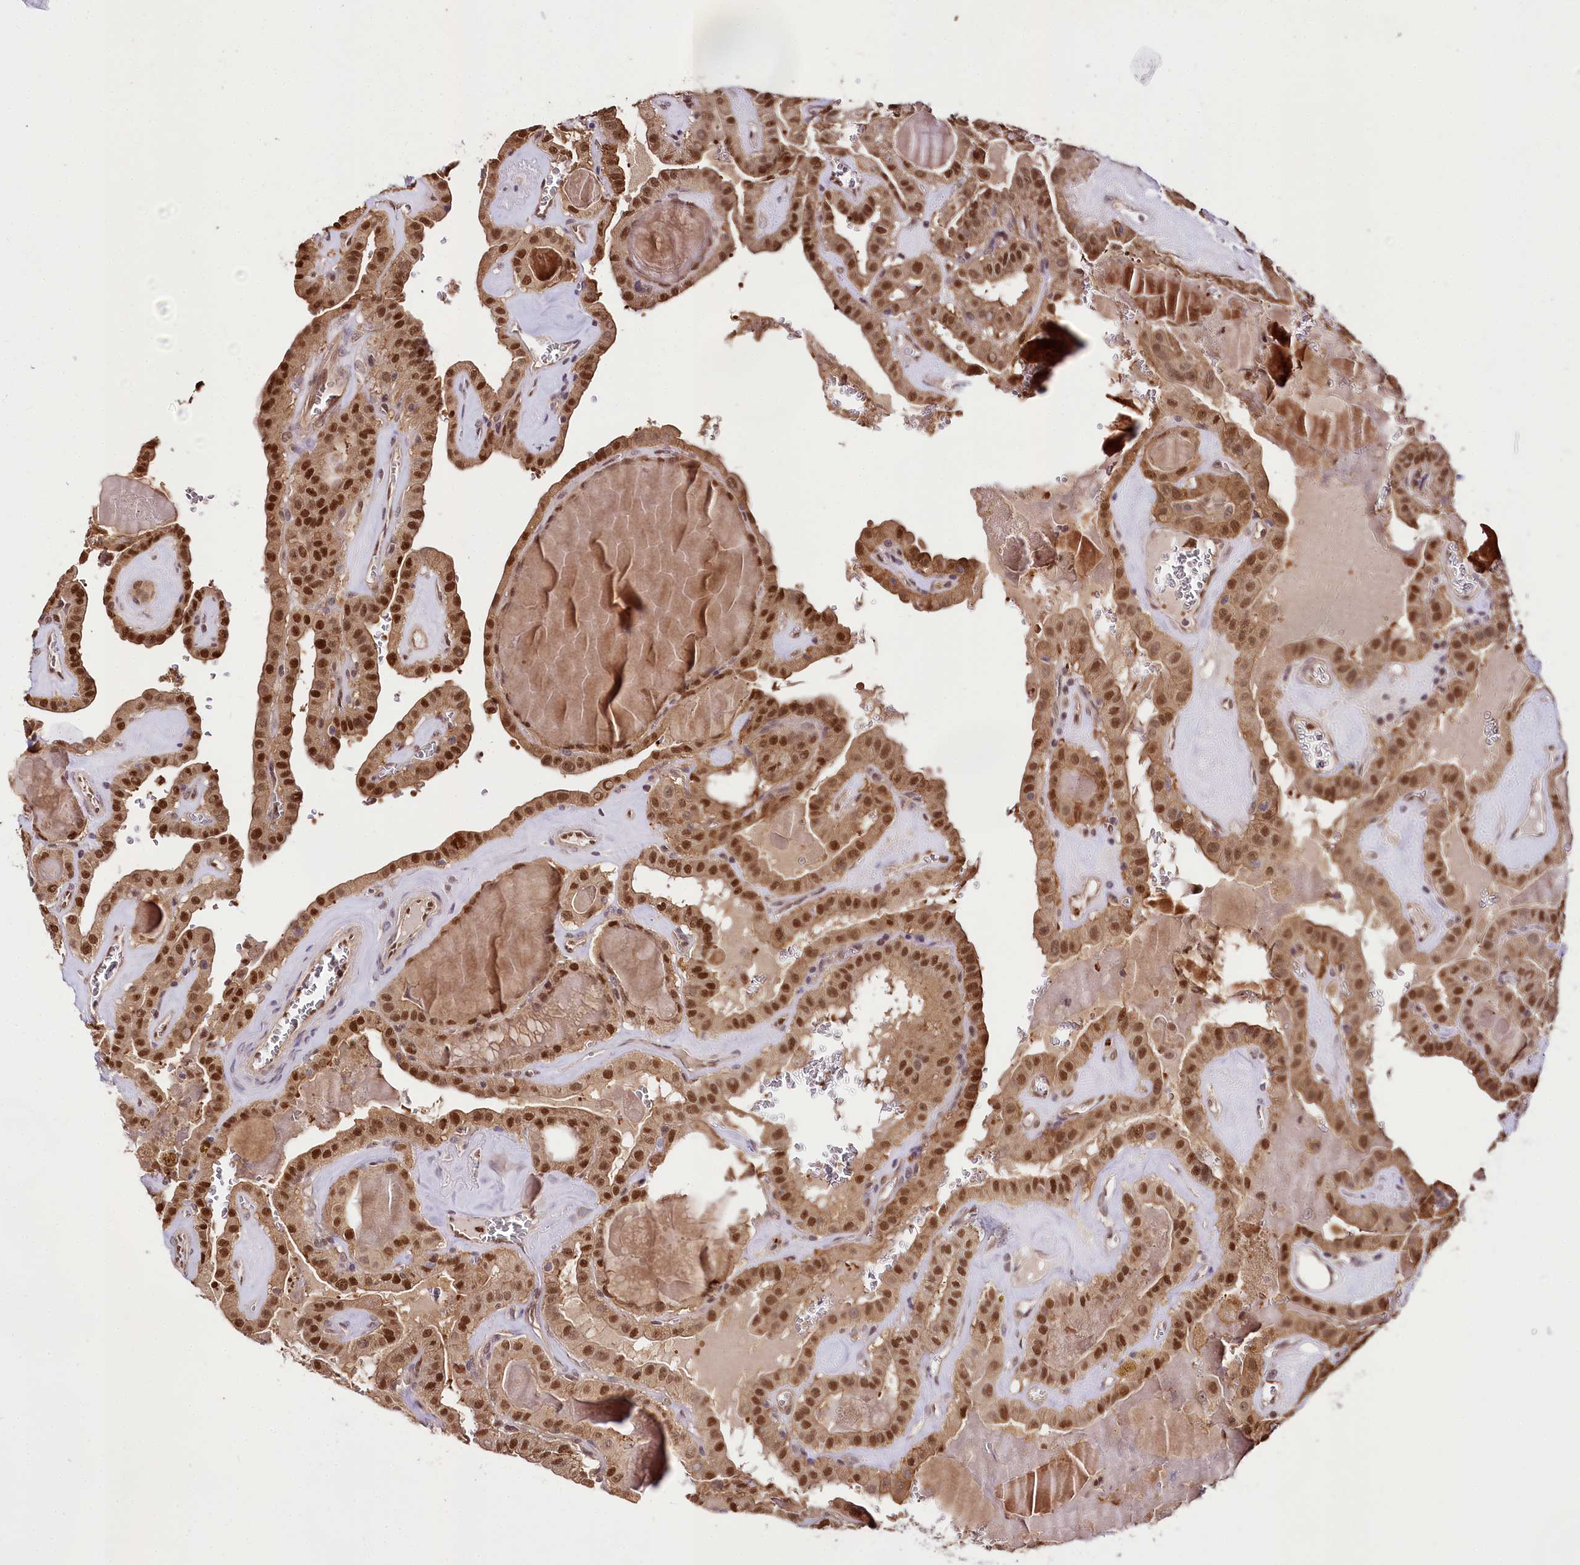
{"staining": {"intensity": "moderate", "quantity": ">75%", "location": "cytoplasmic/membranous,nuclear"}, "tissue": "thyroid cancer", "cell_type": "Tumor cells", "image_type": "cancer", "snomed": [{"axis": "morphology", "description": "Papillary adenocarcinoma, NOS"}, {"axis": "topography", "description": "Thyroid gland"}], "caption": "Papillary adenocarcinoma (thyroid) was stained to show a protein in brown. There is medium levels of moderate cytoplasmic/membranous and nuclear positivity in about >75% of tumor cells.", "gene": "GNL3L", "patient": {"sex": "male", "age": 52}}